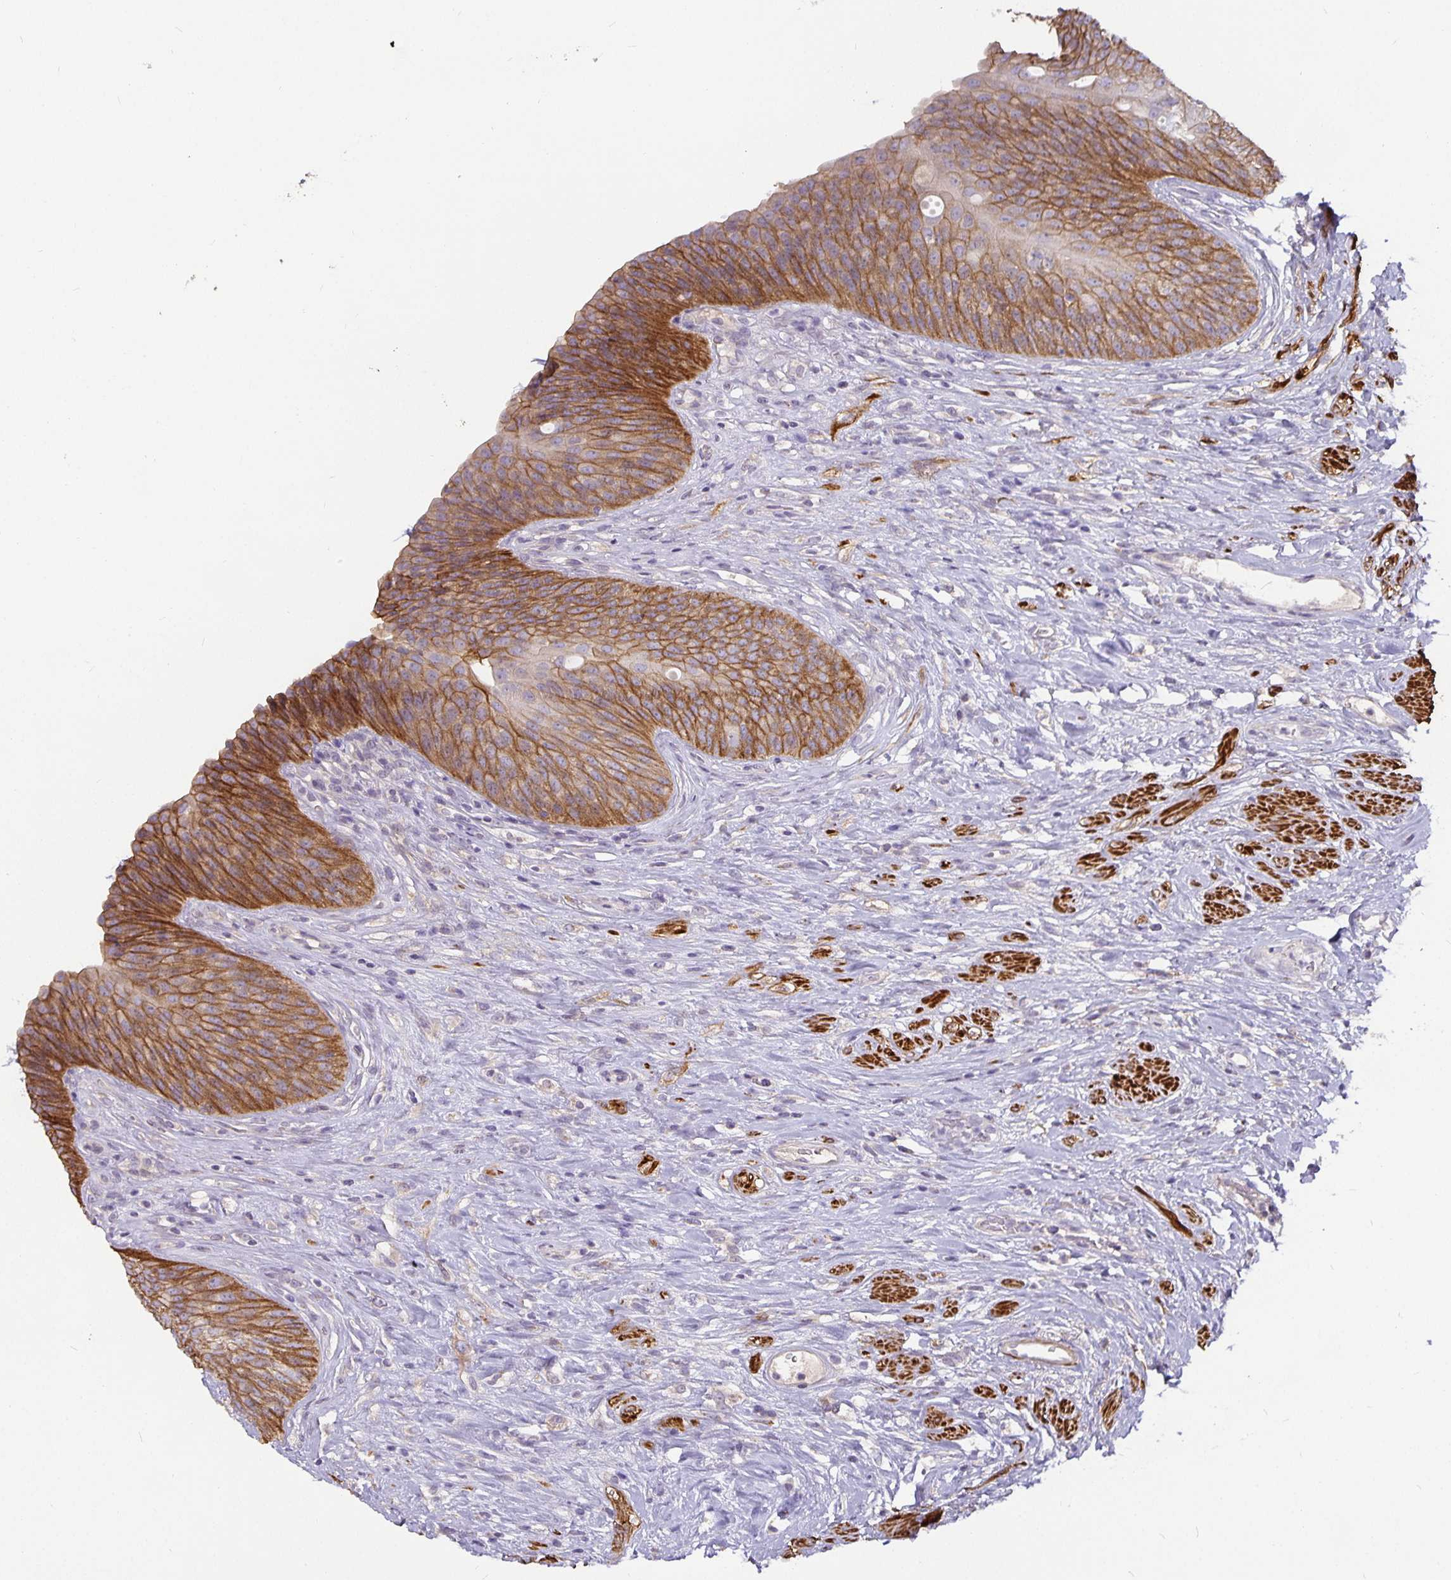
{"staining": {"intensity": "moderate", "quantity": "25%-75%", "location": "cytoplasmic/membranous"}, "tissue": "urinary bladder", "cell_type": "Urothelial cells", "image_type": "normal", "snomed": [{"axis": "morphology", "description": "Normal tissue, NOS"}, {"axis": "topography", "description": "Urinary bladder"}], "caption": "Protein expression by immunohistochemistry demonstrates moderate cytoplasmic/membranous positivity in approximately 25%-75% of urothelial cells in benign urinary bladder. The protein is shown in brown color, while the nuclei are stained blue.", "gene": "CA12", "patient": {"sex": "female", "age": 56}}